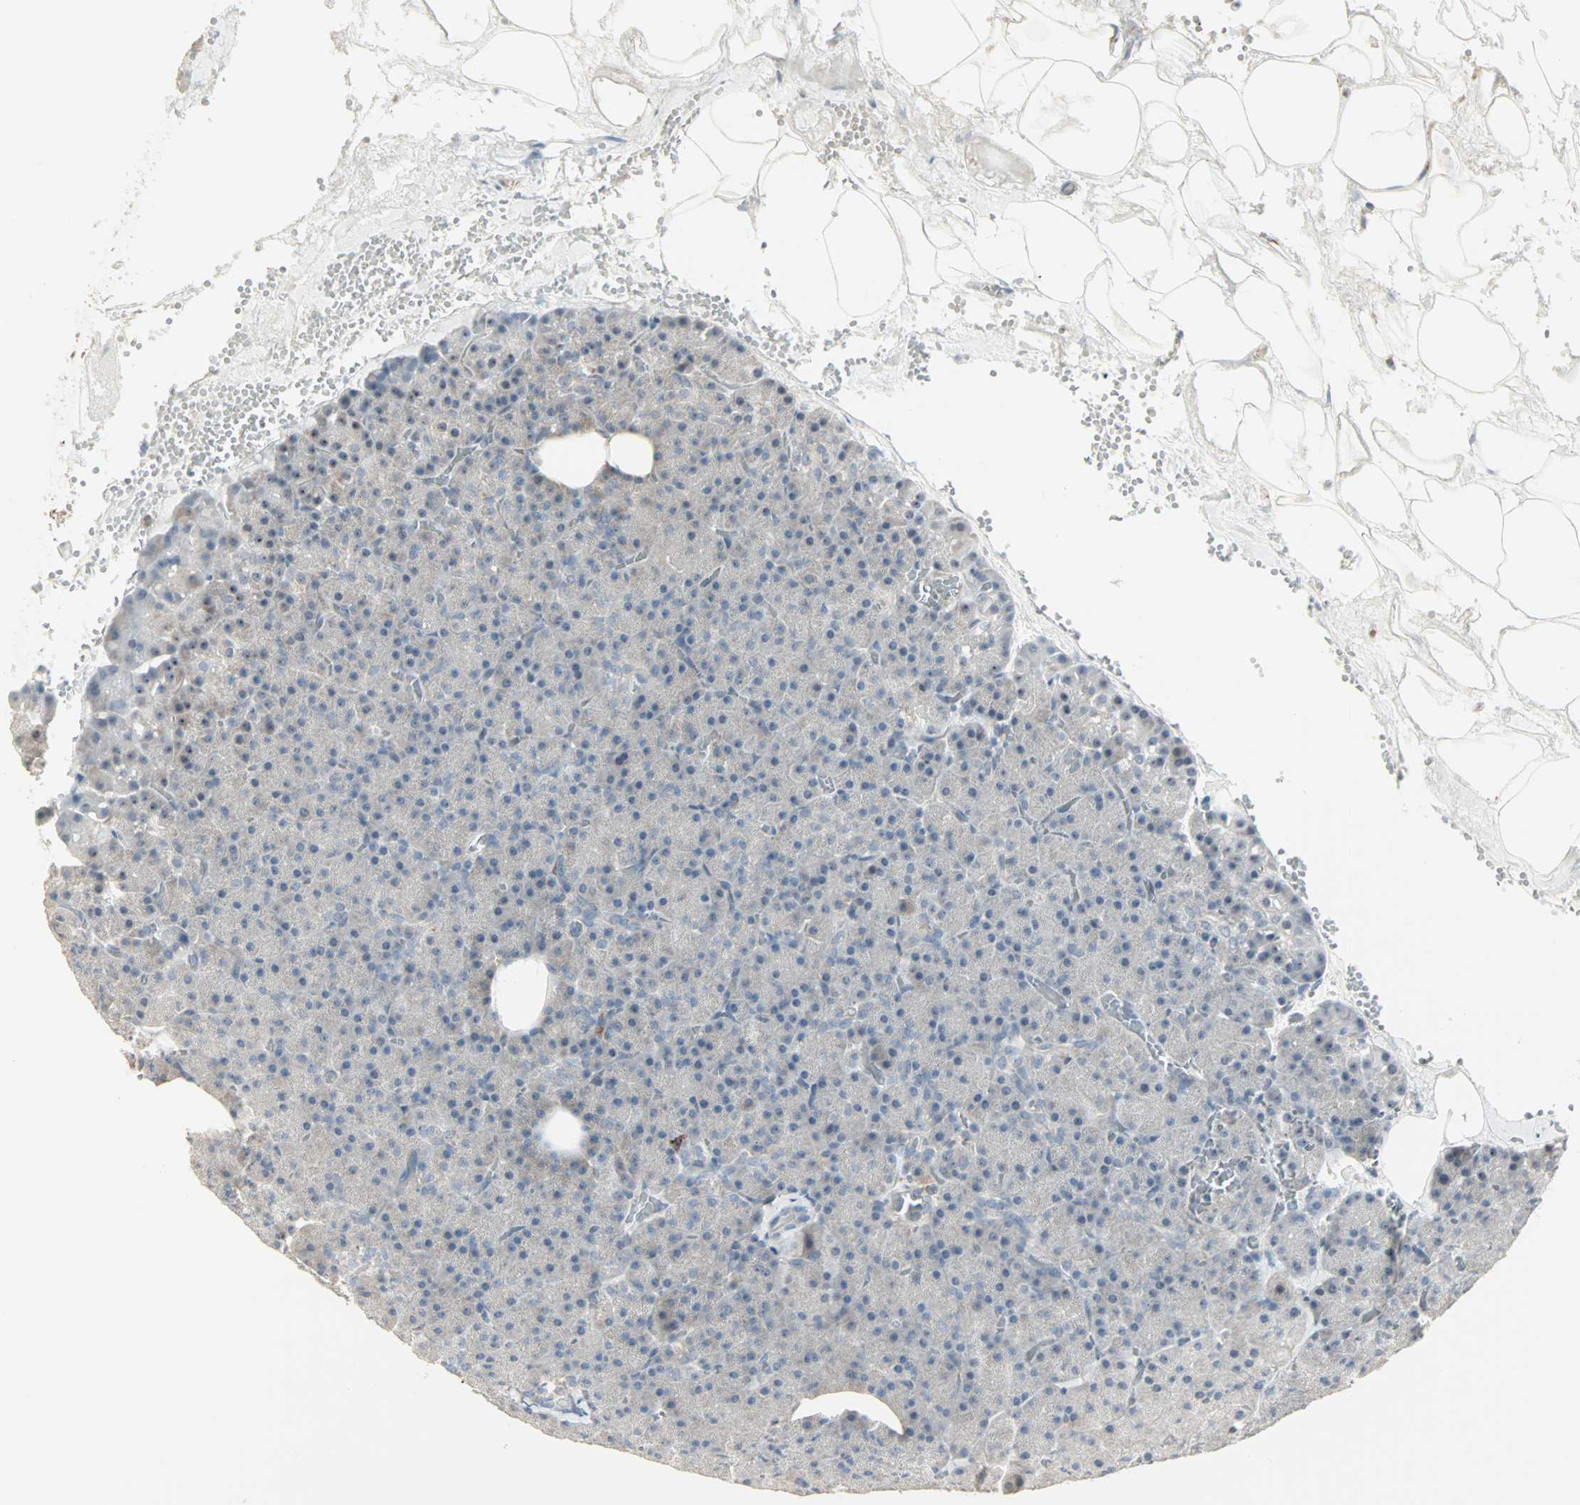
{"staining": {"intensity": "weak", "quantity": "<25%", "location": "cytoplasmic/membranous"}, "tissue": "pancreas", "cell_type": "Exocrine glandular cells", "image_type": "normal", "snomed": [{"axis": "morphology", "description": "Normal tissue, NOS"}, {"axis": "topography", "description": "Pancreas"}], "caption": "Immunohistochemistry micrograph of unremarkable pancreas stained for a protein (brown), which shows no expression in exocrine glandular cells. (DAB (3,3'-diaminobenzidine) immunohistochemistry with hematoxylin counter stain).", "gene": "KDM4A", "patient": {"sex": "female", "age": 35}}